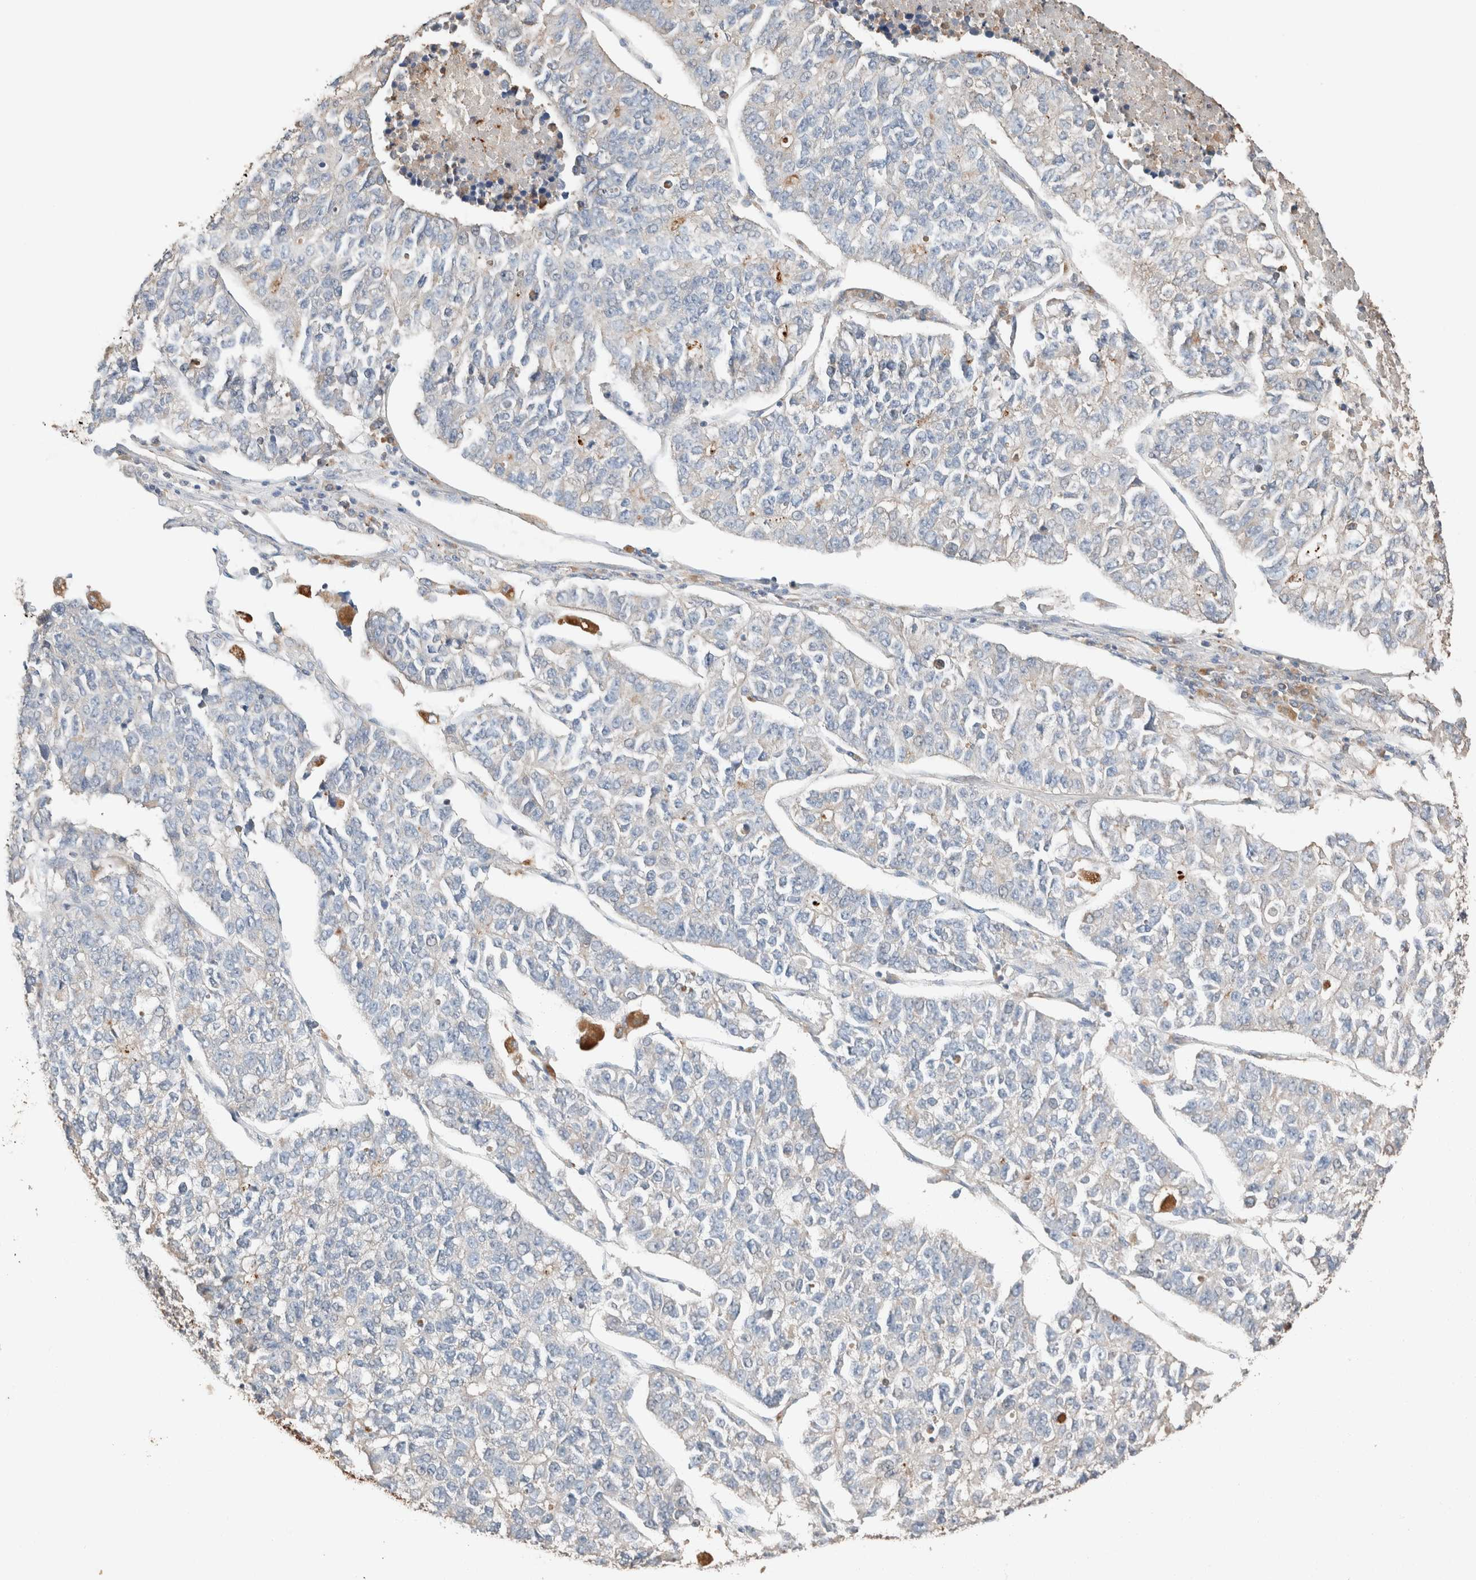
{"staining": {"intensity": "negative", "quantity": "none", "location": "none"}, "tissue": "lung cancer", "cell_type": "Tumor cells", "image_type": "cancer", "snomed": [{"axis": "morphology", "description": "Adenocarcinoma, NOS"}, {"axis": "topography", "description": "Lung"}], "caption": "Immunohistochemical staining of human lung cancer exhibits no significant staining in tumor cells. (Brightfield microscopy of DAB (3,3'-diaminobenzidine) IHC at high magnification).", "gene": "TUBD1", "patient": {"sex": "male", "age": 49}}